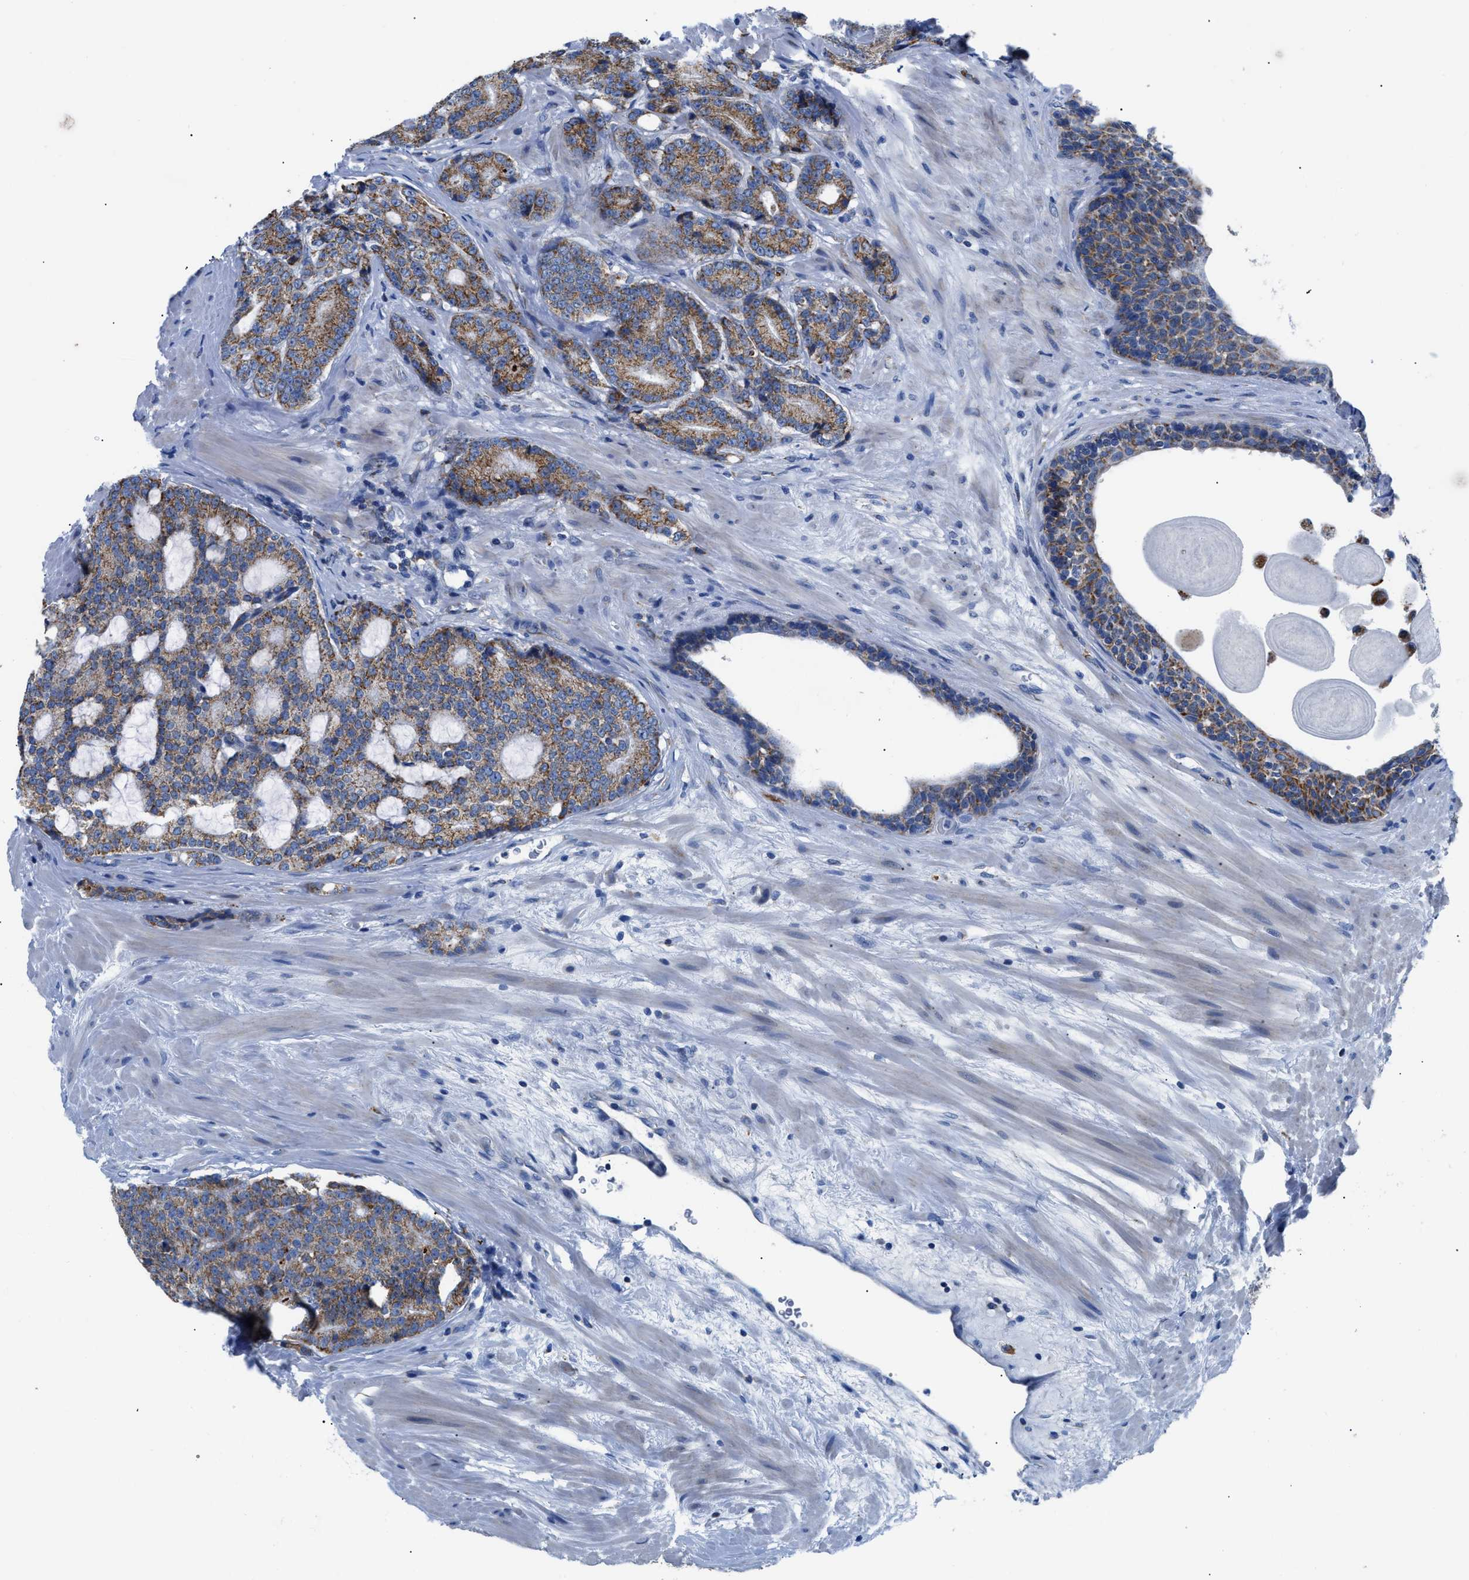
{"staining": {"intensity": "moderate", "quantity": ">75%", "location": "cytoplasmic/membranous"}, "tissue": "prostate cancer", "cell_type": "Tumor cells", "image_type": "cancer", "snomed": [{"axis": "morphology", "description": "Adenocarcinoma, High grade"}, {"axis": "topography", "description": "Prostate"}], "caption": "An immunohistochemistry photomicrograph of tumor tissue is shown. Protein staining in brown labels moderate cytoplasmic/membranous positivity in prostate cancer (high-grade adenocarcinoma) within tumor cells.", "gene": "ZDHHC3", "patient": {"sex": "male", "age": 61}}